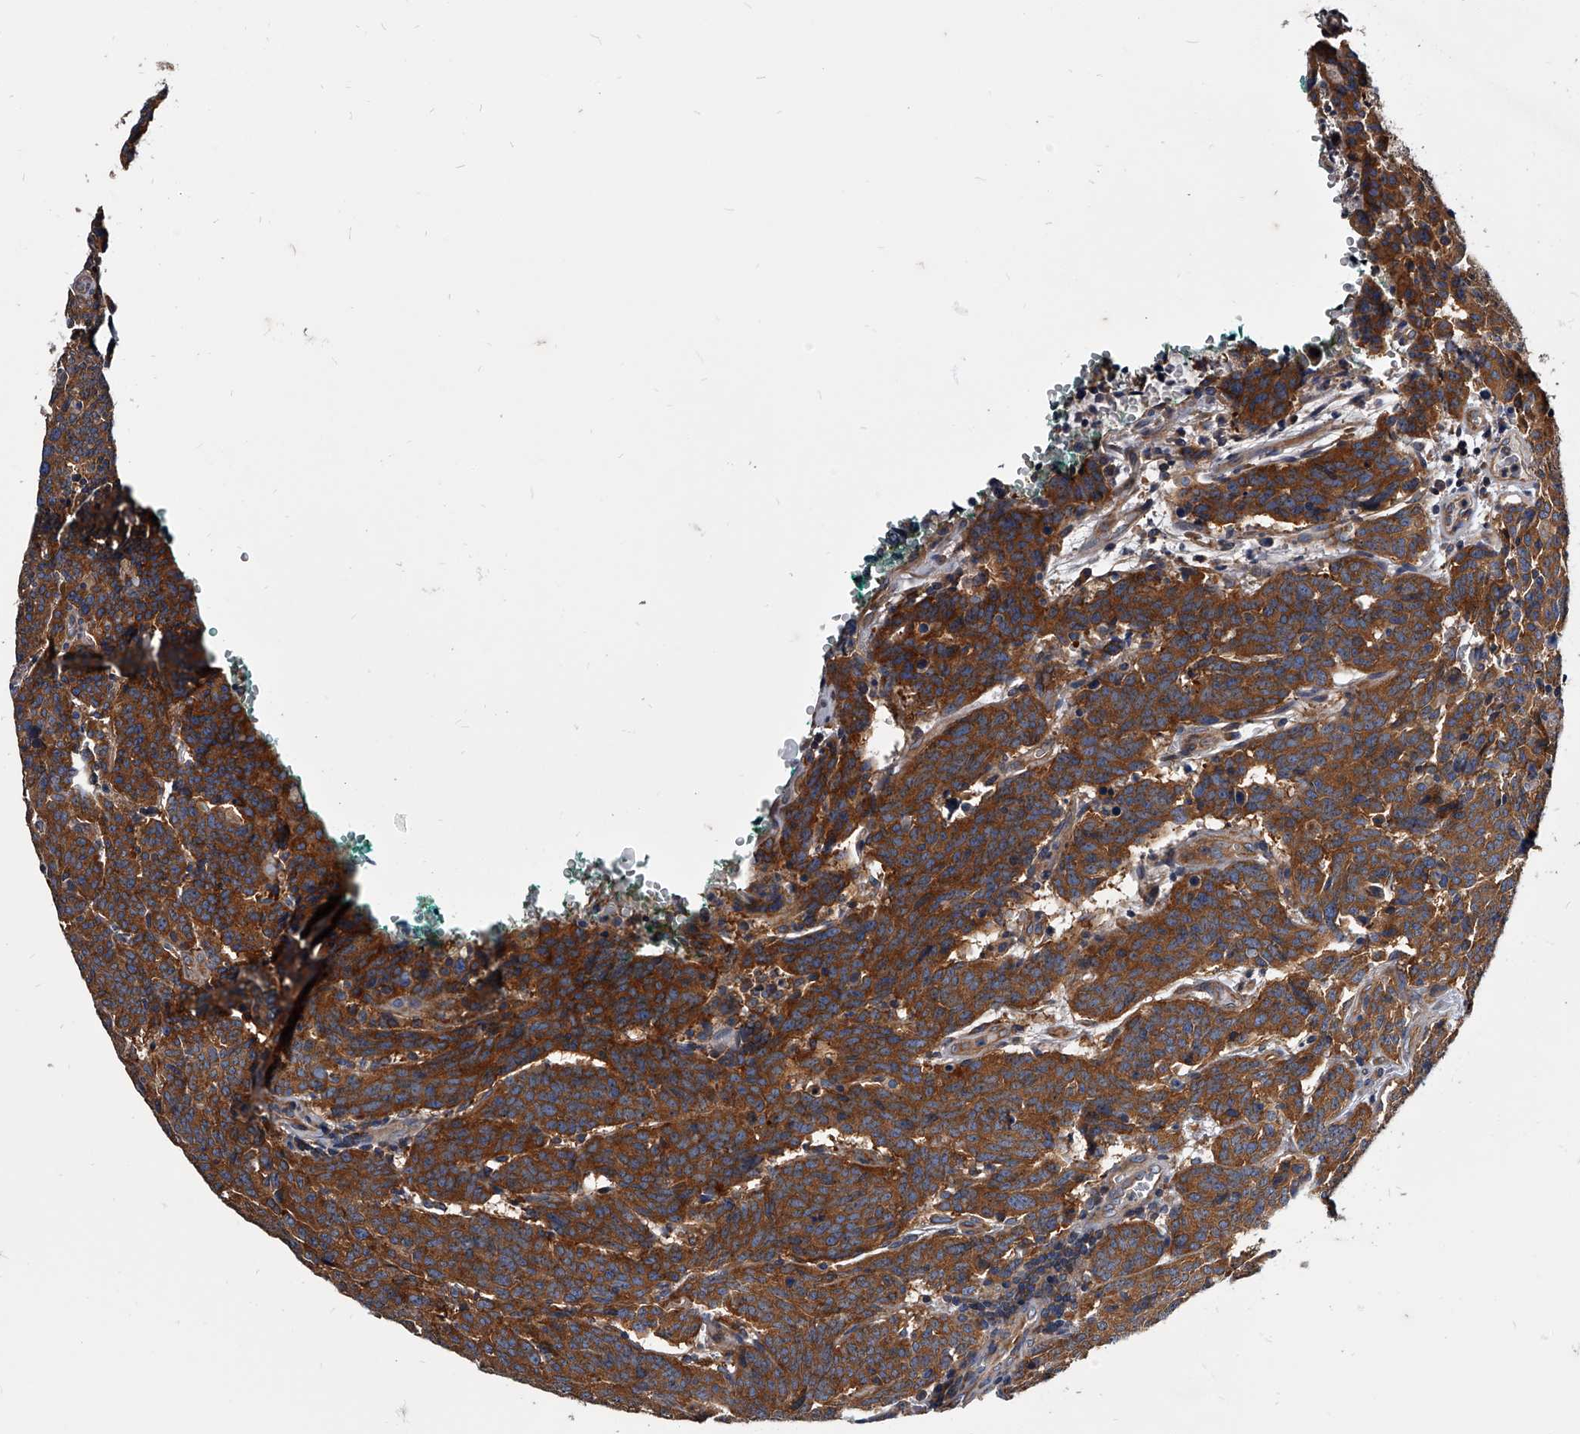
{"staining": {"intensity": "moderate", "quantity": ">75%", "location": "cytoplasmic/membranous"}, "tissue": "carcinoid", "cell_type": "Tumor cells", "image_type": "cancer", "snomed": [{"axis": "morphology", "description": "Carcinoid, malignant, NOS"}, {"axis": "topography", "description": "Lung"}], "caption": "This is an image of immunohistochemistry (IHC) staining of carcinoid, which shows moderate positivity in the cytoplasmic/membranous of tumor cells.", "gene": "GAPVD1", "patient": {"sex": "female", "age": 46}}